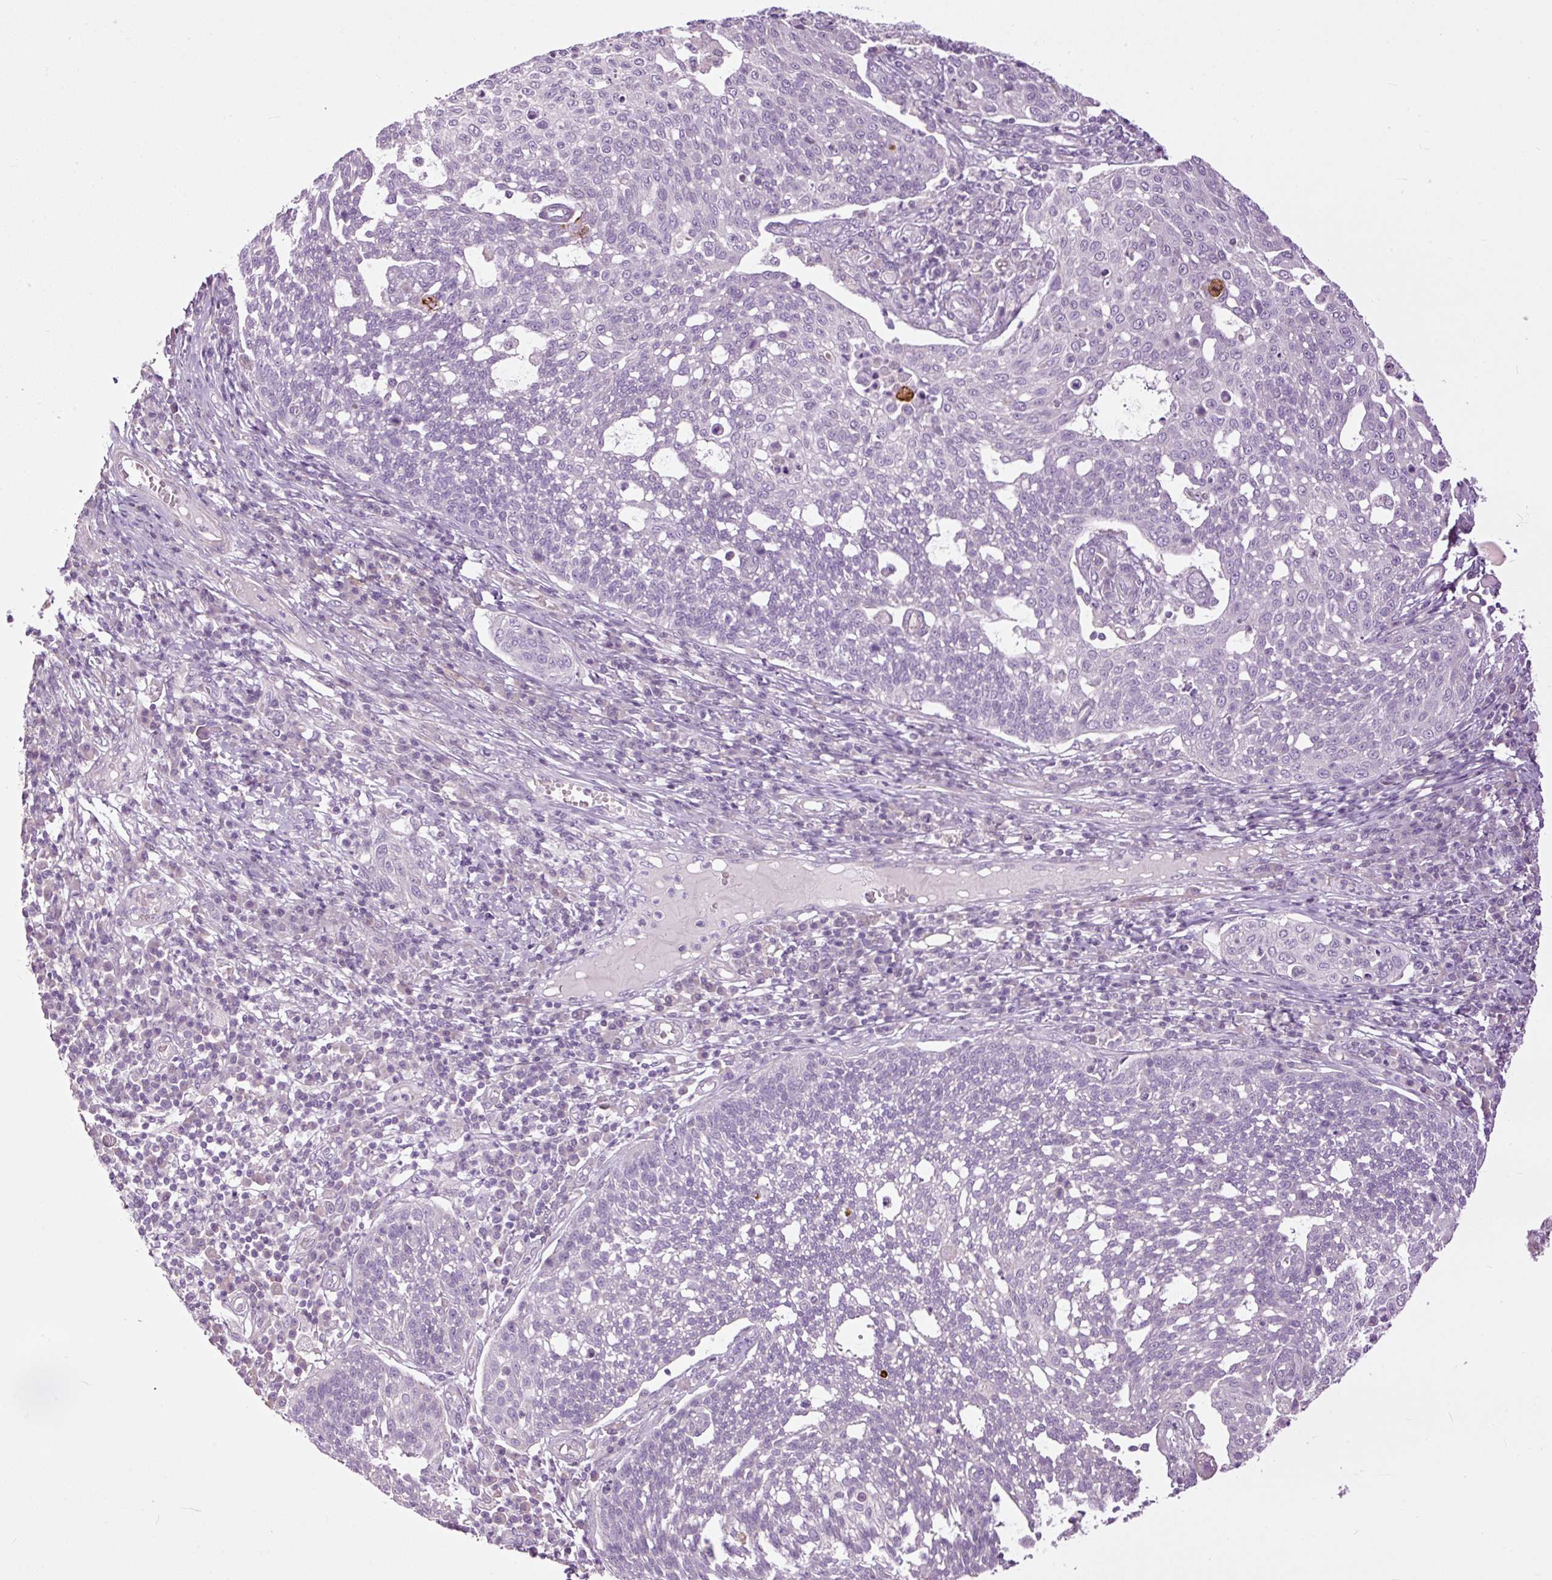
{"staining": {"intensity": "negative", "quantity": "none", "location": "none"}, "tissue": "cervical cancer", "cell_type": "Tumor cells", "image_type": "cancer", "snomed": [{"axis": "morphology", "description": "Squamous cell carcinoma, NOS"}, {"axis": "topography", "description": "Cervix"}], "caption": "Immunohistochemistry (IHC) image of human cervical squamous cell carcinoma stained for a protein (brown), which shows no expression in tumor cells.", "gene": "FCRL4", "patient": {"sex": "female", "age": 34}}